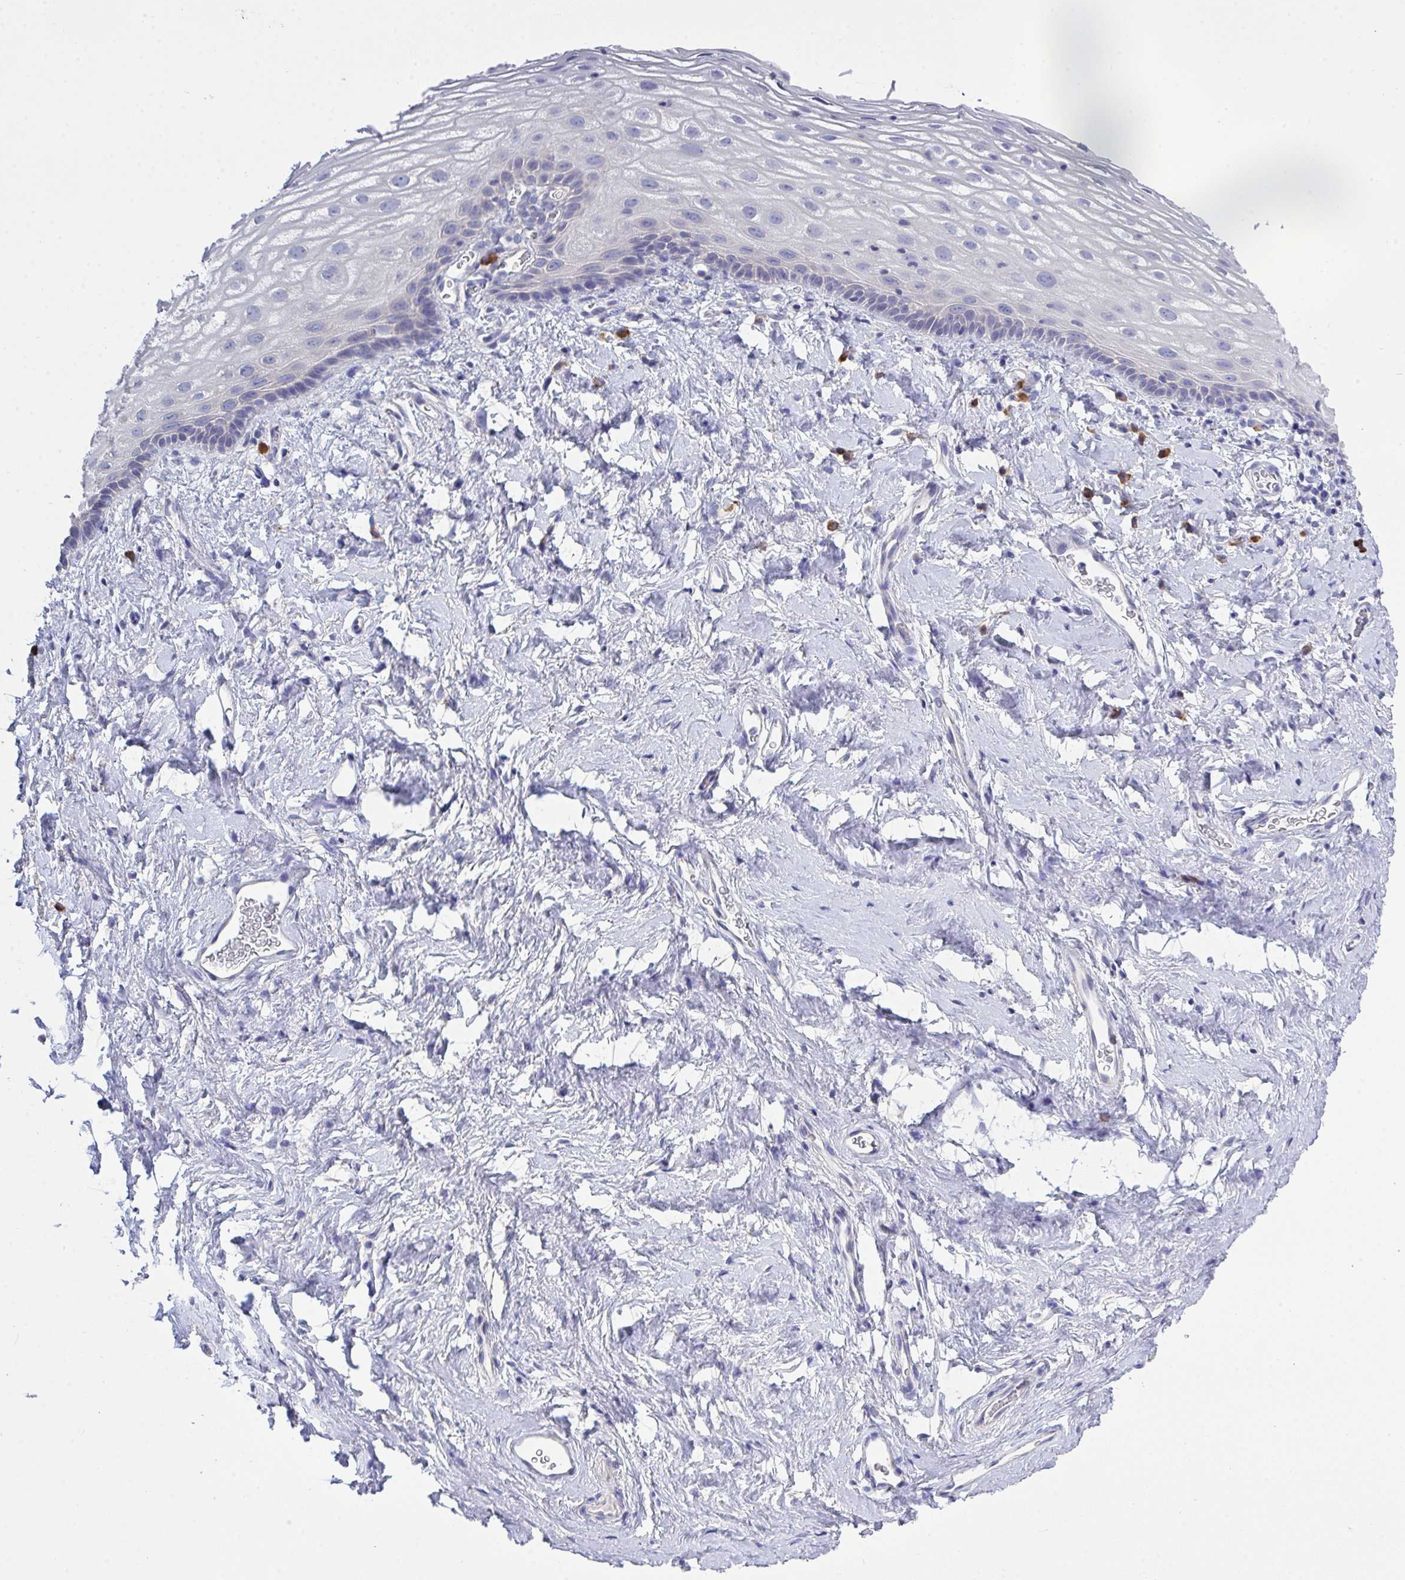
{"staining": {"intensity": "negative", "quantity": "none", "location": "none"}, "tissue": "vagina", "cell_type": "Squamous epithelial cells", "image_type": "normal", "snomed": [{"axis": "morphology", "description": "Normal tissue, NOS"}, {"axis": "morphology", "description": "Adenocarcinoma, NOS"}, {"axis": "topography", "description": "Rectum"}, {"axis": "topography", "description": "Vagina"}, {"axis": "topography", "description": "Peripheral nerve tissue"}], "caption": "IHC image of unremarkable vagina: human vagina stained with DAB shows no significant protein staining in squamous epithelial cells.", "gene": "LRRC58", "patient": {"sex": "female", "age": 71}}